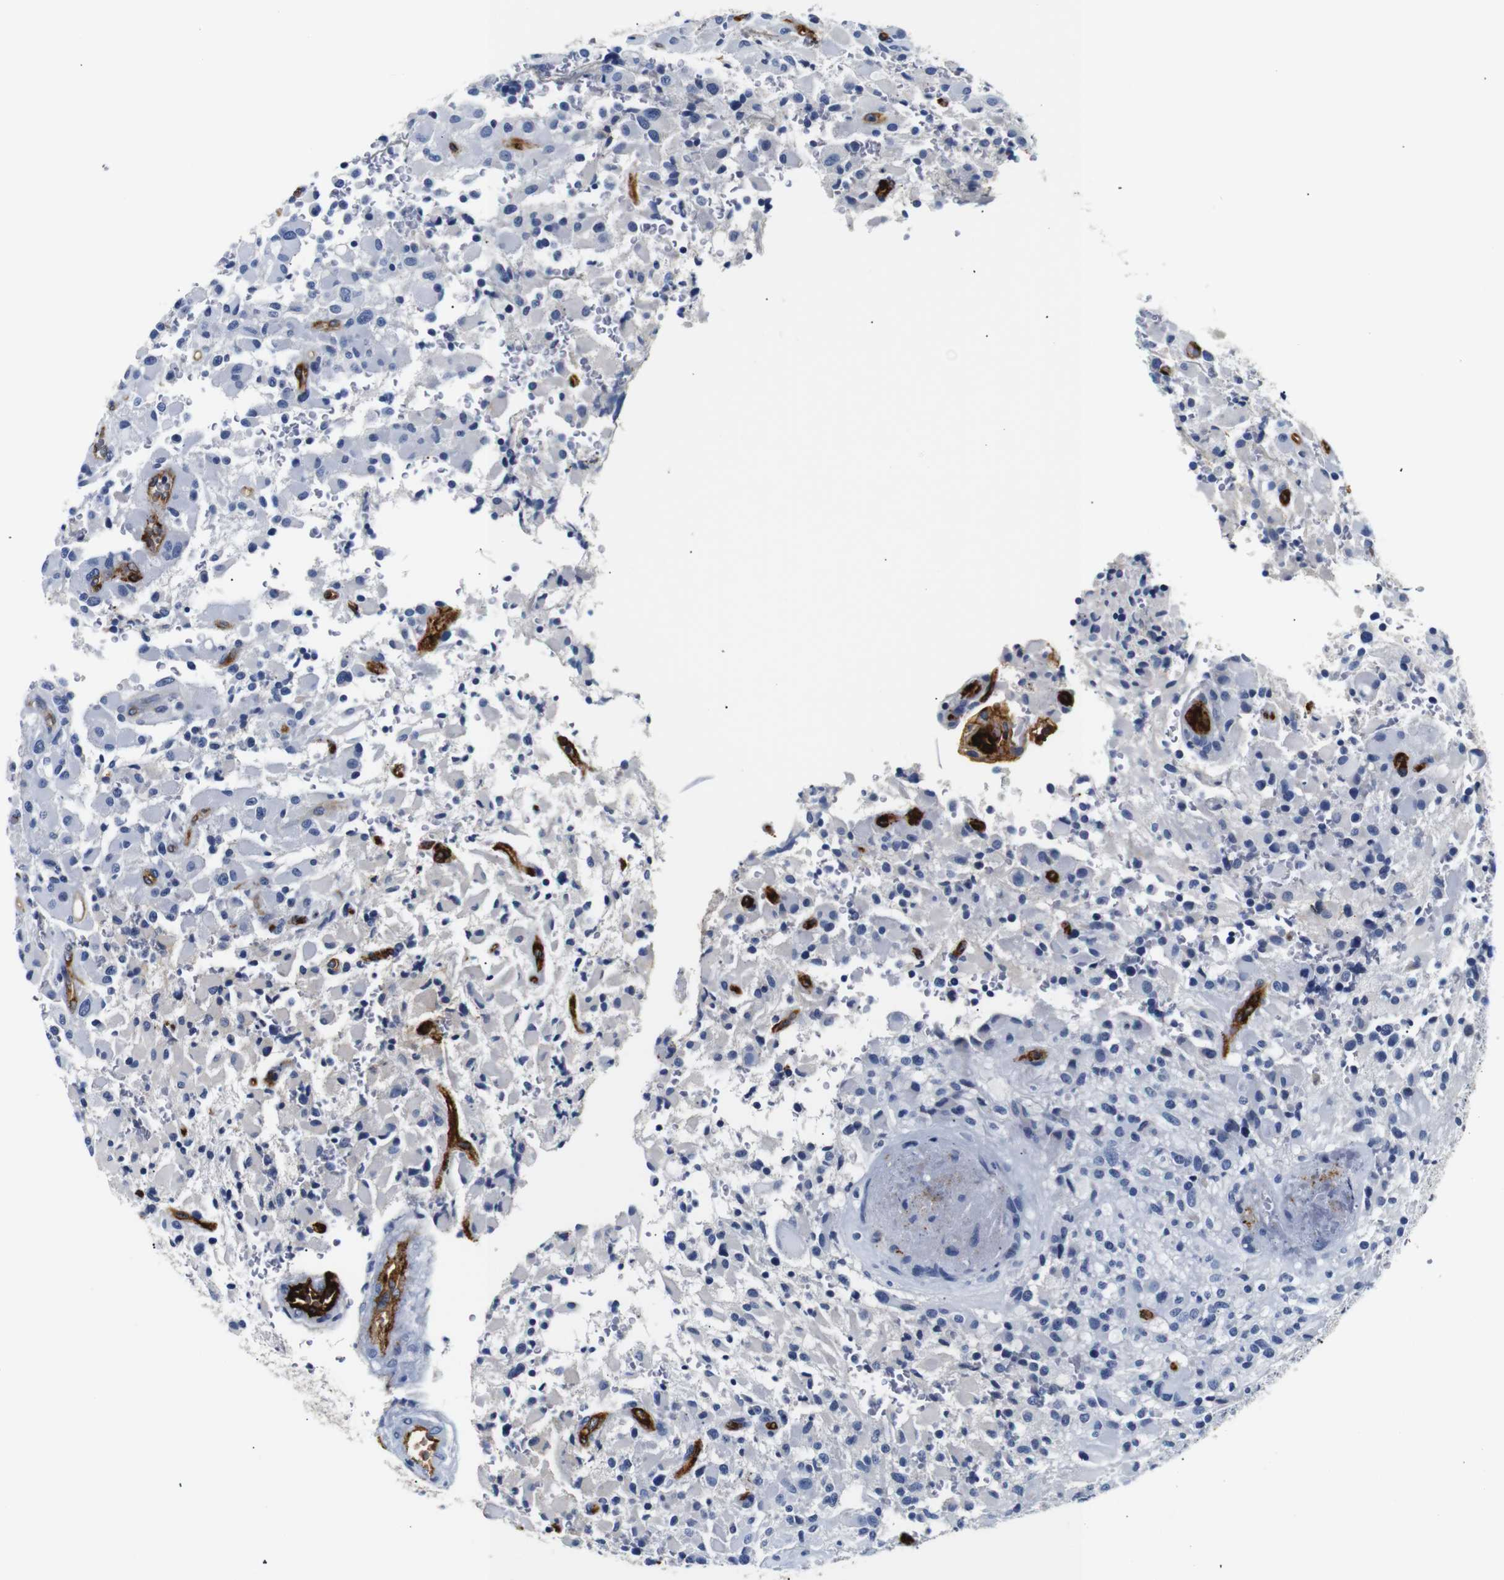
{"staining": {"intensity": "negative", "quantity": "none", "location": "none"}, "tissue": "glioma", "cell_type": "Tumor cells", "image_type": "cancer", "snomed": [{"axis": "morphology", "description": "Glioma, malignant, High grade"}, {"axis": "topography", "description": "Brain"}], "caption": "An immunohistochemistry (IHC) micrograph of malignant glioma (high-grade) is shown. There is no staining in tumor cells of malignant glioma (high-grade).", "gene": "MUC4", "patient": {"sex": "male", "age": 71}}